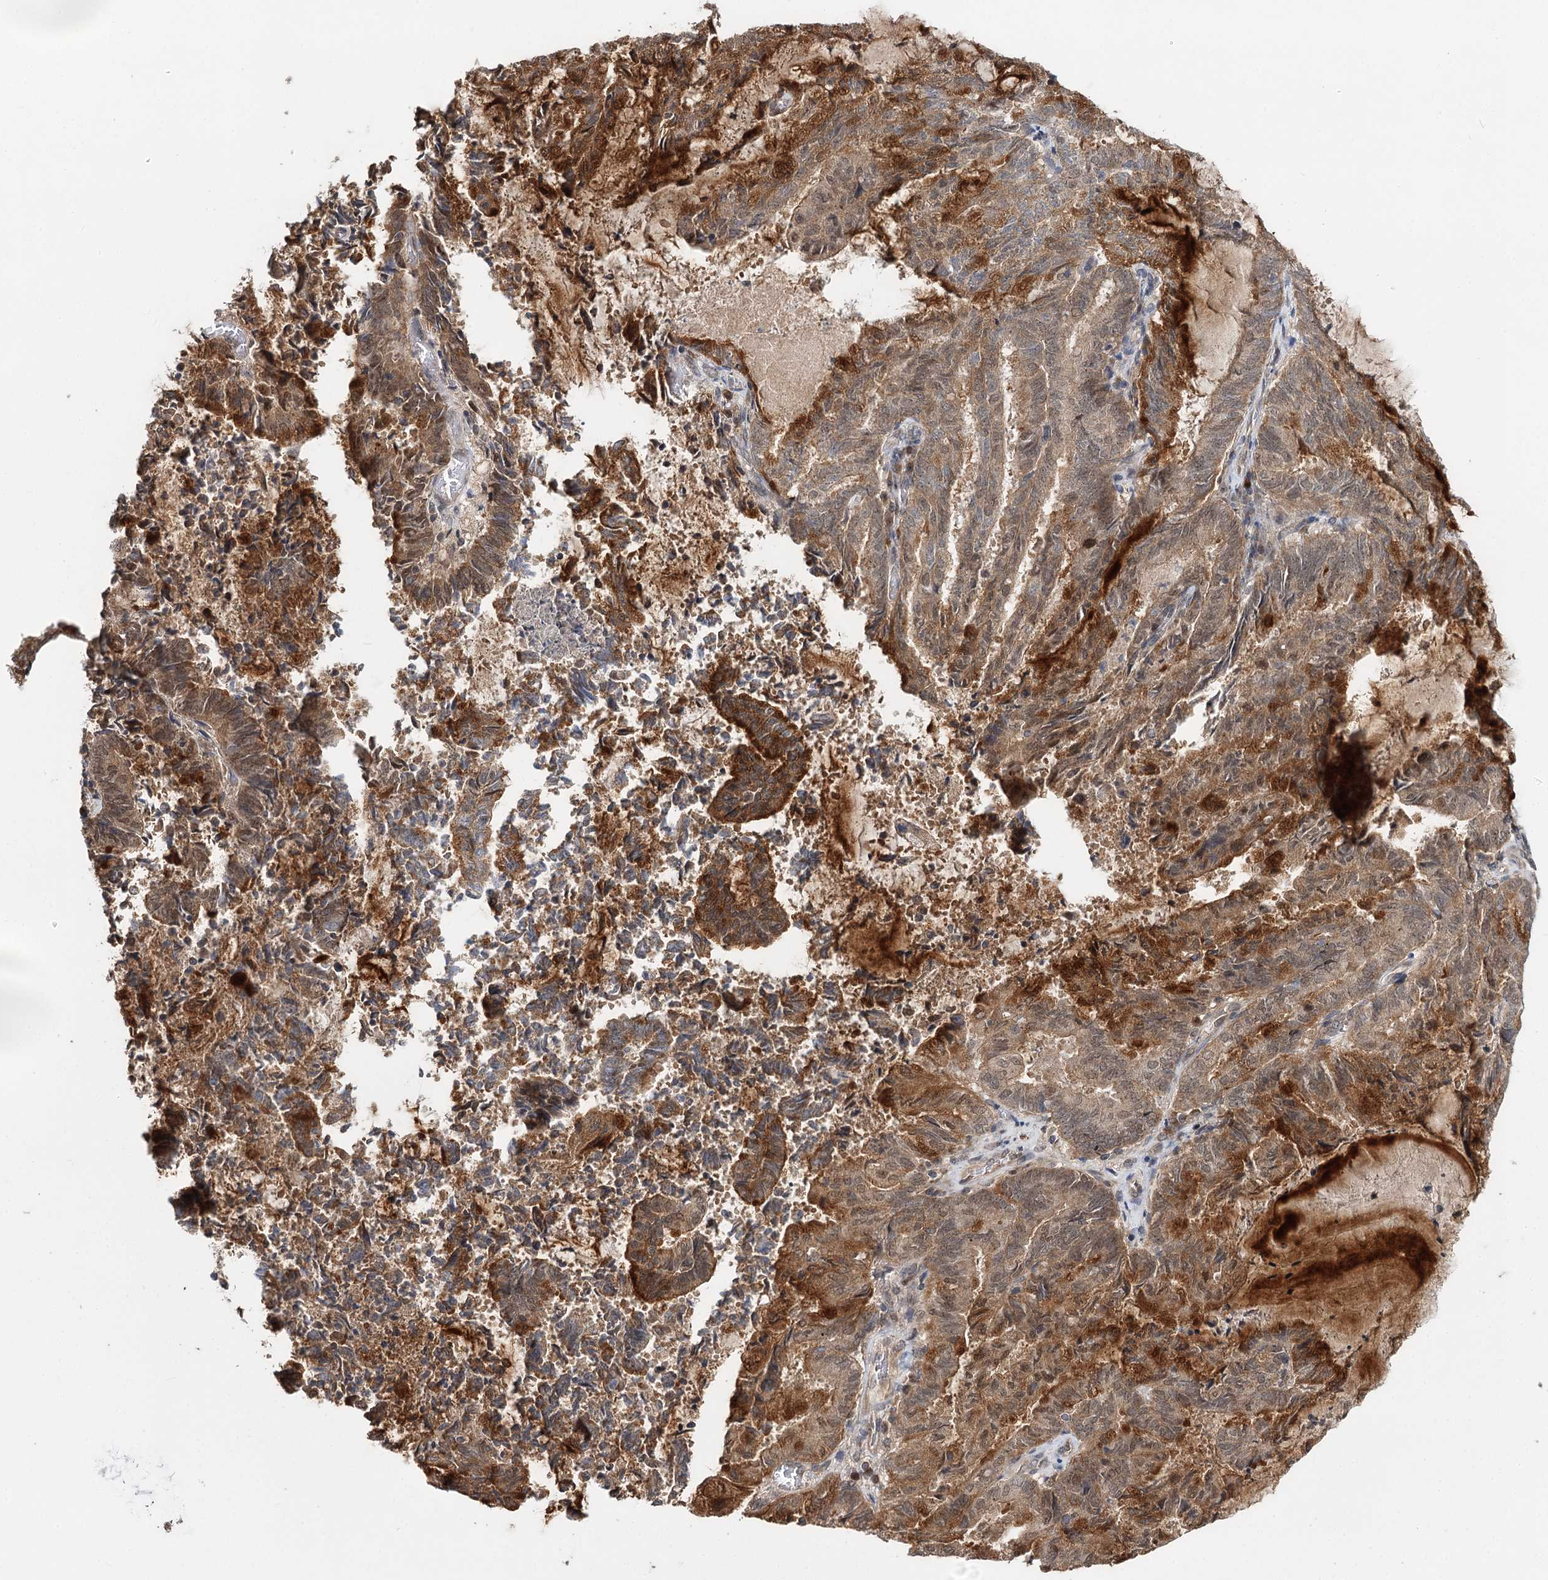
{"staining": {"intensity": "strong", "quantity": "<25%", "location": "cytoplasmic/membranous"}, "tissue": "endometrial cancer", "cell_type": "Tumor cells", "image_type": "cancer", "snomed": [{"axis": "morphology", "description": "Adenocarcinoma, NOS"}, {"axis": "topography", "description": "Endometrium"}], "caption": "Endometrial adenocarcinoma tissue shows strong cytoplasmic/membranous positivity in about <25% of tumor cells", "gene": "NOPCHAP1", "patient": {"sex": "female", "age": 80}}